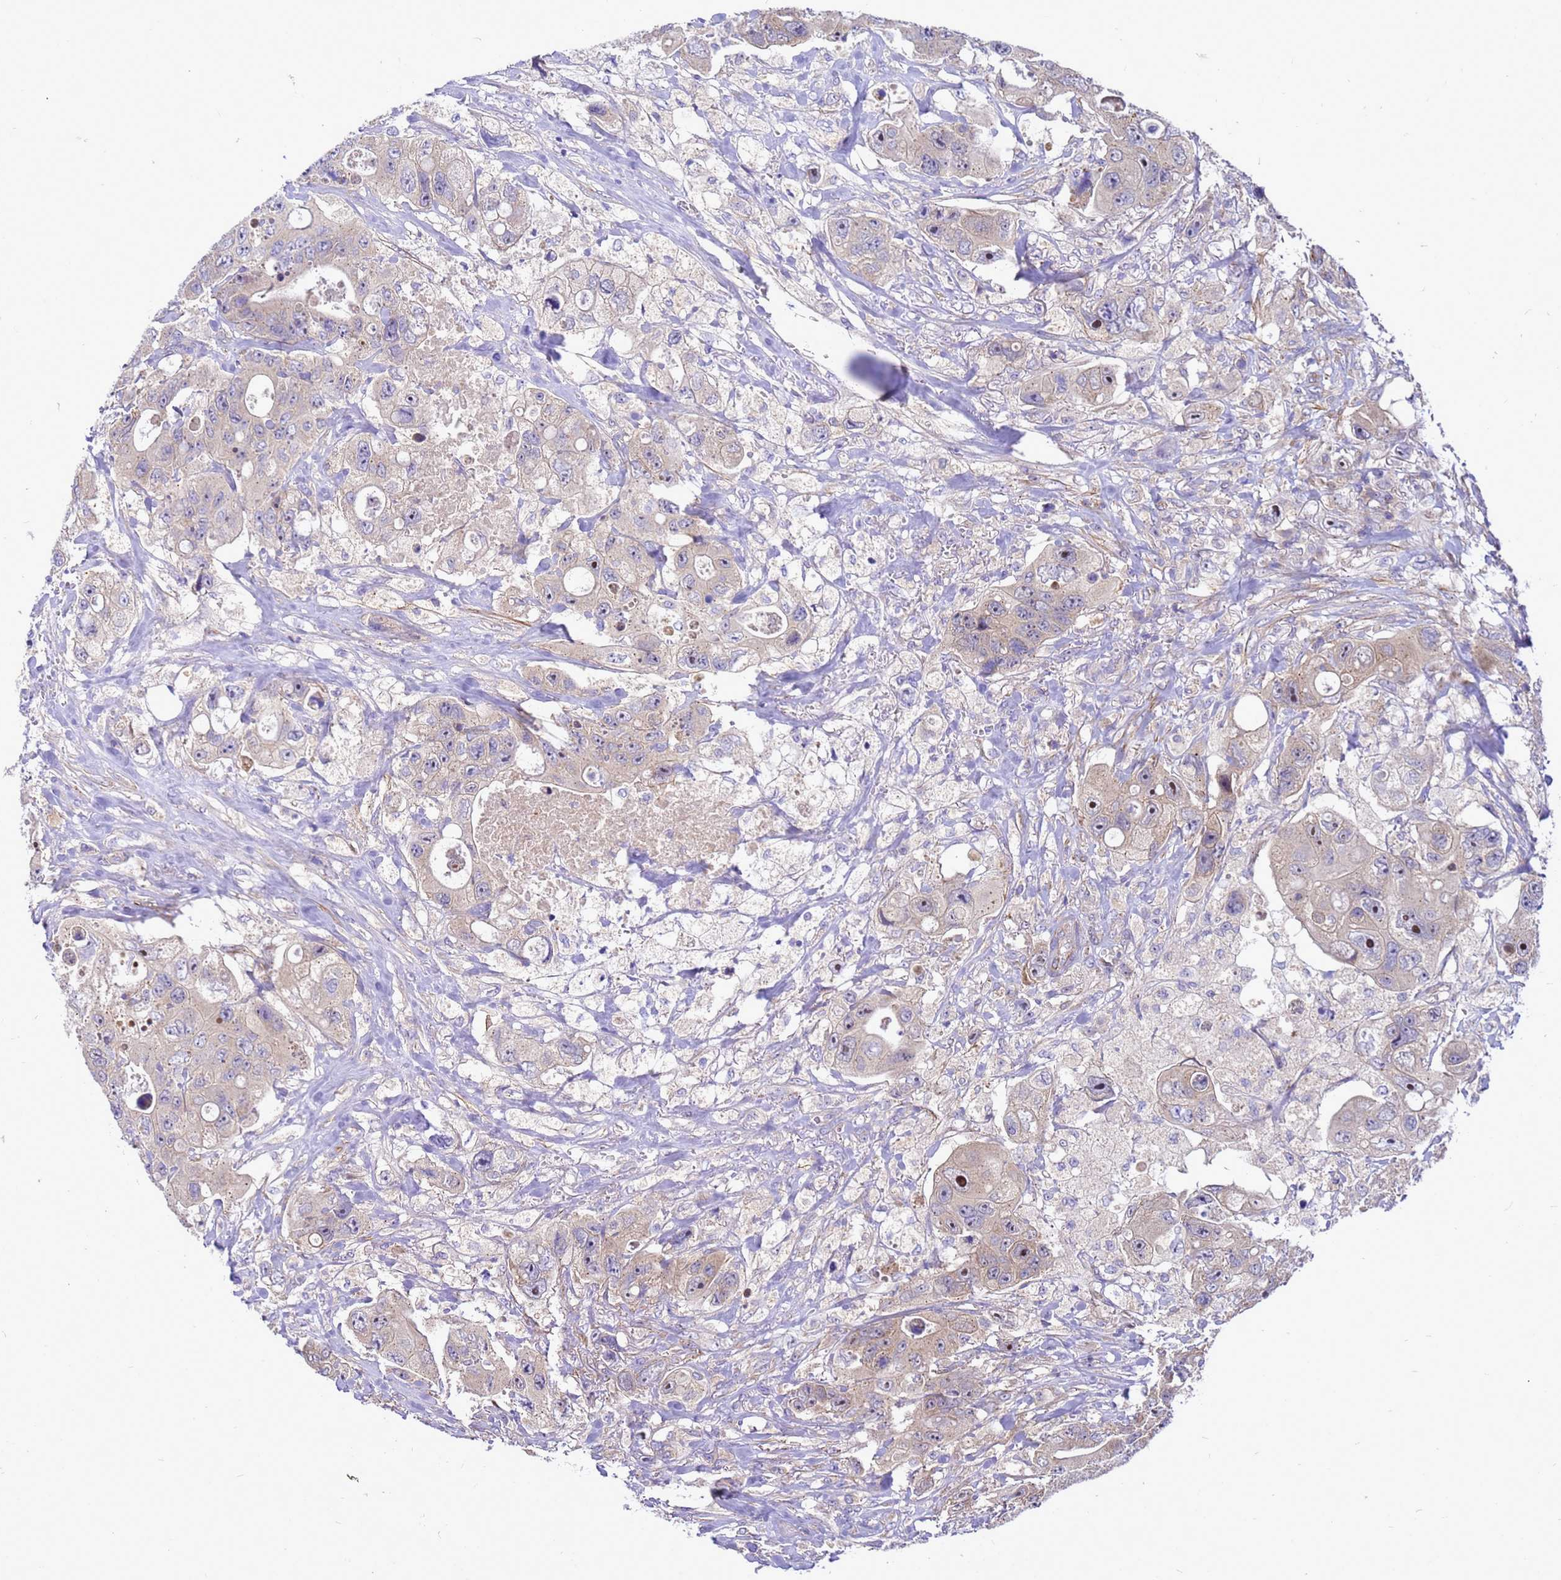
{"staining": {"intensity": "moderate", "quantity": "<25%", "location": "nuclear"}, "tissue": "colorectal cancer", "cell_type": "Tumor cells", "image_type": "cancer", "snomed": [{"axis": "morphology", "description": "Adenocarcinoma, NOS"}, {"axis": "topography", "description": "Colon"}], "caption": "Protein expression analysis of human adenocarcinoma (colorectal) reveals moderate nuclear expression in about <25% of tumor cells.", "gene": "POP7", "patient": {"sex": "female", "age": 46}}